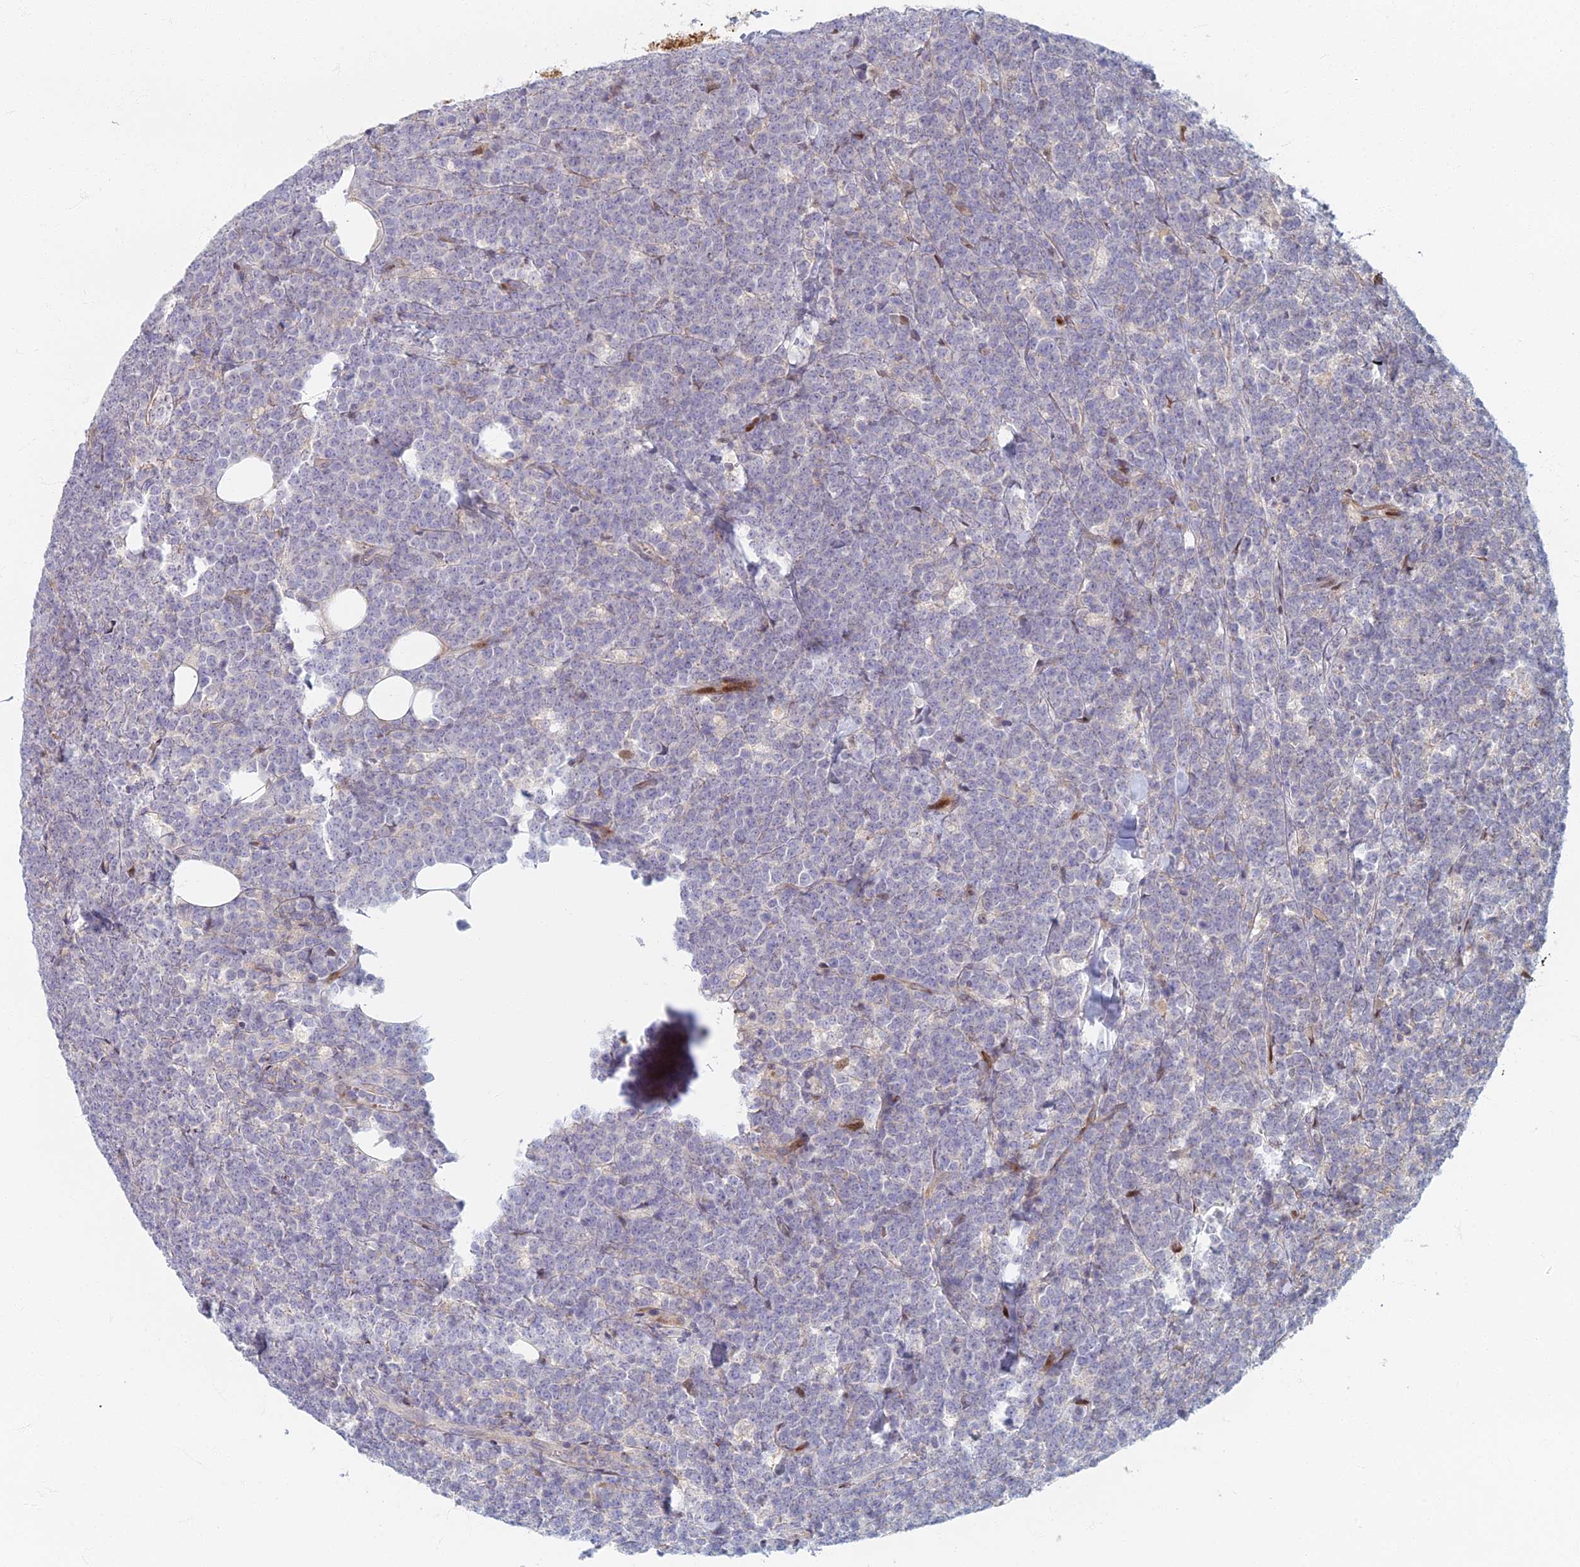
{"staining": {"intensity": "negative", "quantity": "none", "location": "none"}, "tissue": "lymphoma", "cell_type": "Tumor cells", "image_type": "cancer", "snomed": [{"axis": "morphology", "description": "Malignant lymphoma, non-Hodgkin's type, High grade"}, {"axis": "topography", "description": "Small intestine"}], "caption": "An immunohistochemistry (IHC) photomicrograph of malignant lymphoma, non-Hodgkin's type (high-grade) is shown. There is no staining in tumor cells of malignant lymphoma, non-Hodgkin's type (high-grade).", "gene": "C15orf40", "patient": {"sex": "male", "age": 8}}